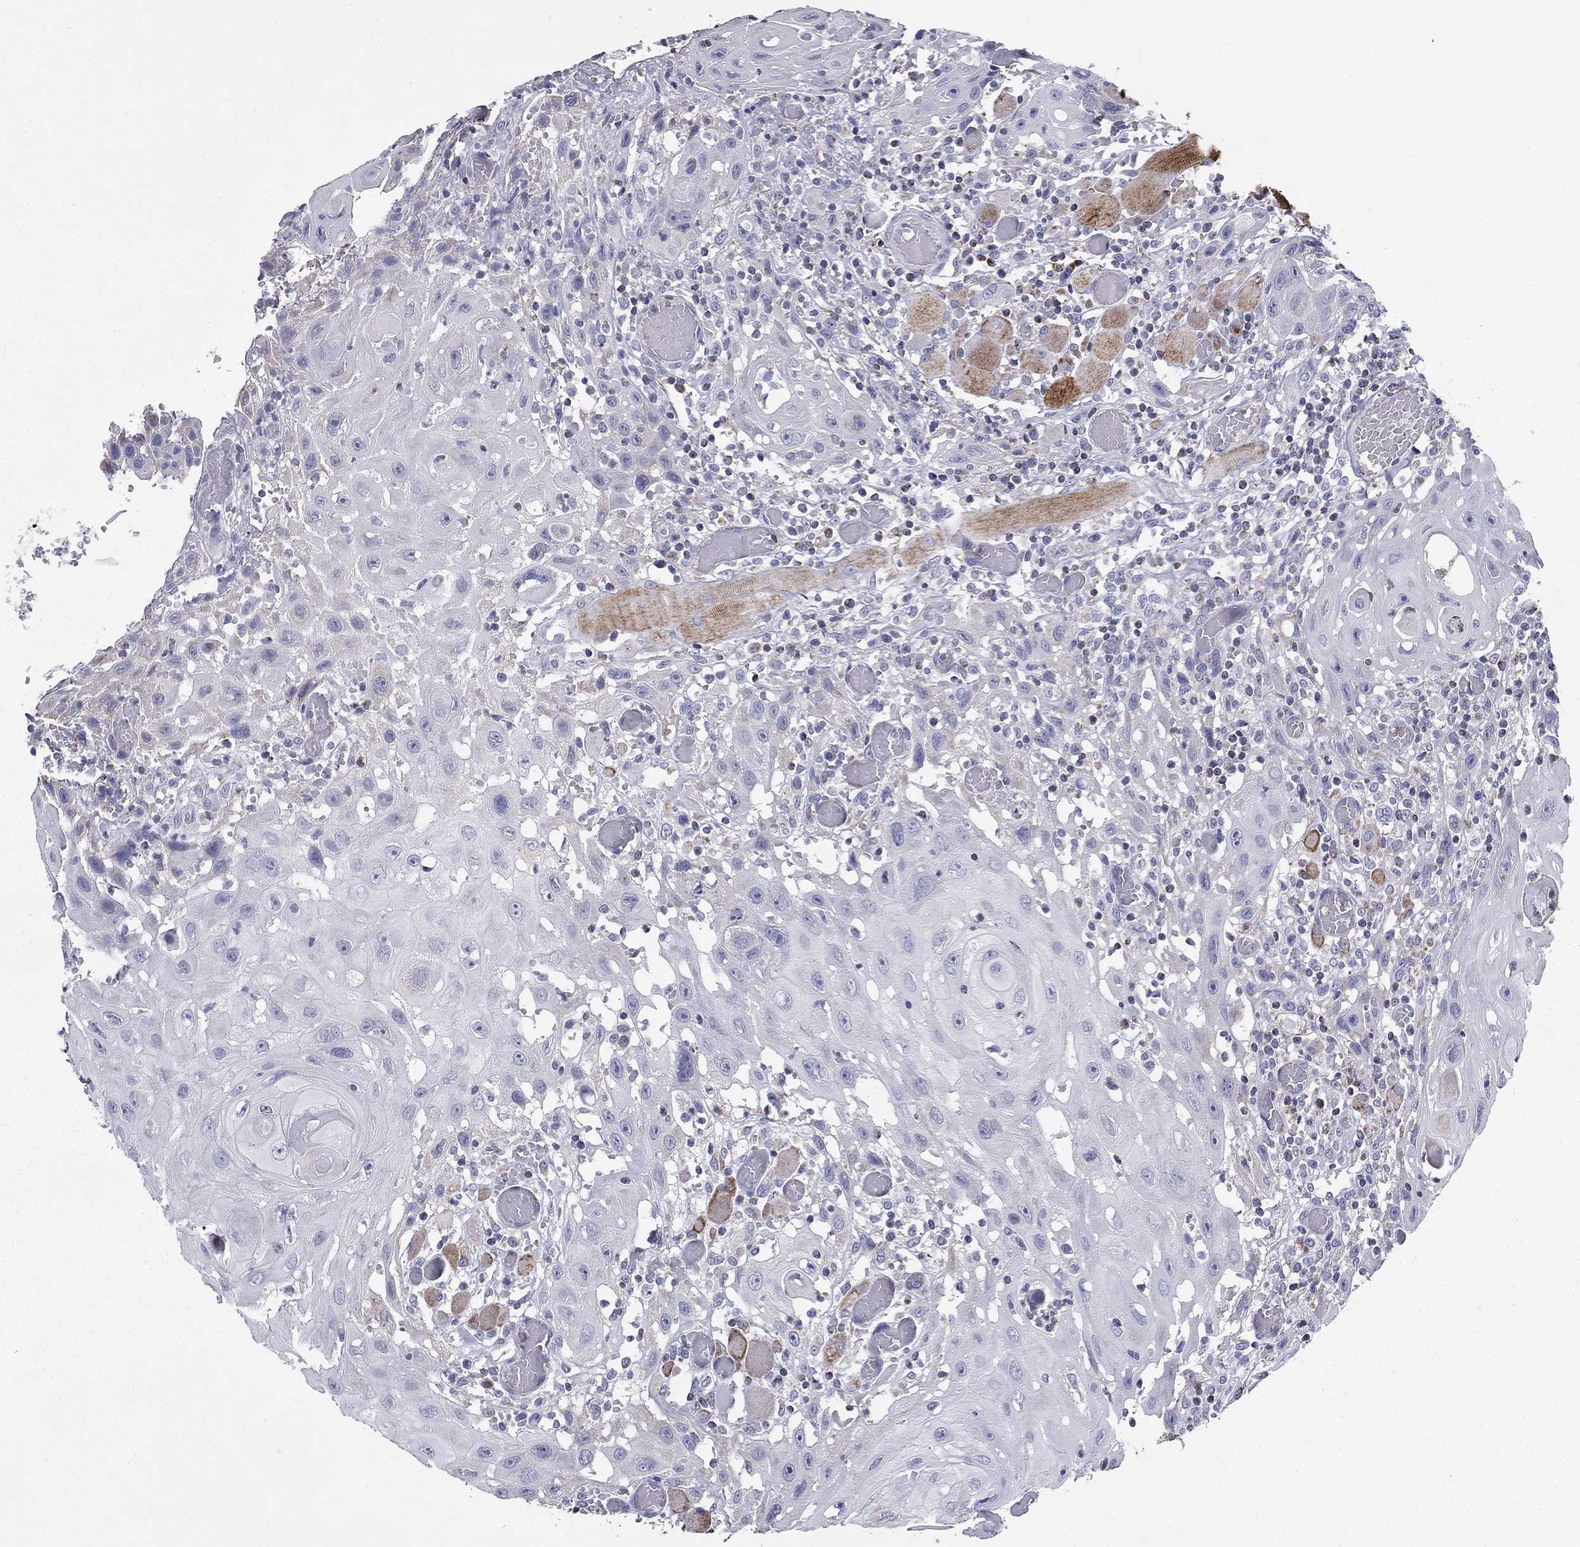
{"staining": {"intensity": "negative", "quantity": "none", "location": "none"}, "tissue": "head and neck cancer", "cell_type": "Tumor cells", "image_type": "cancer", "snomed": [{"axis": "morphology", "description": "Normal tissue, NOS"}, {"axis": "morphology", "description": "Squamous cell carcinoma, NOS"}, {"axis": "topography", "description": "Oral tissue"}, {"axis": "topography", "description": "Head-Neck"}], "caption": "Immunohistochemical staining of human head and neck squamous cell carcinoma shows no significant positivity in tumor cells.", "gene": "NDUFA4L2", "patient": {"sex": "male", "age": 71}}